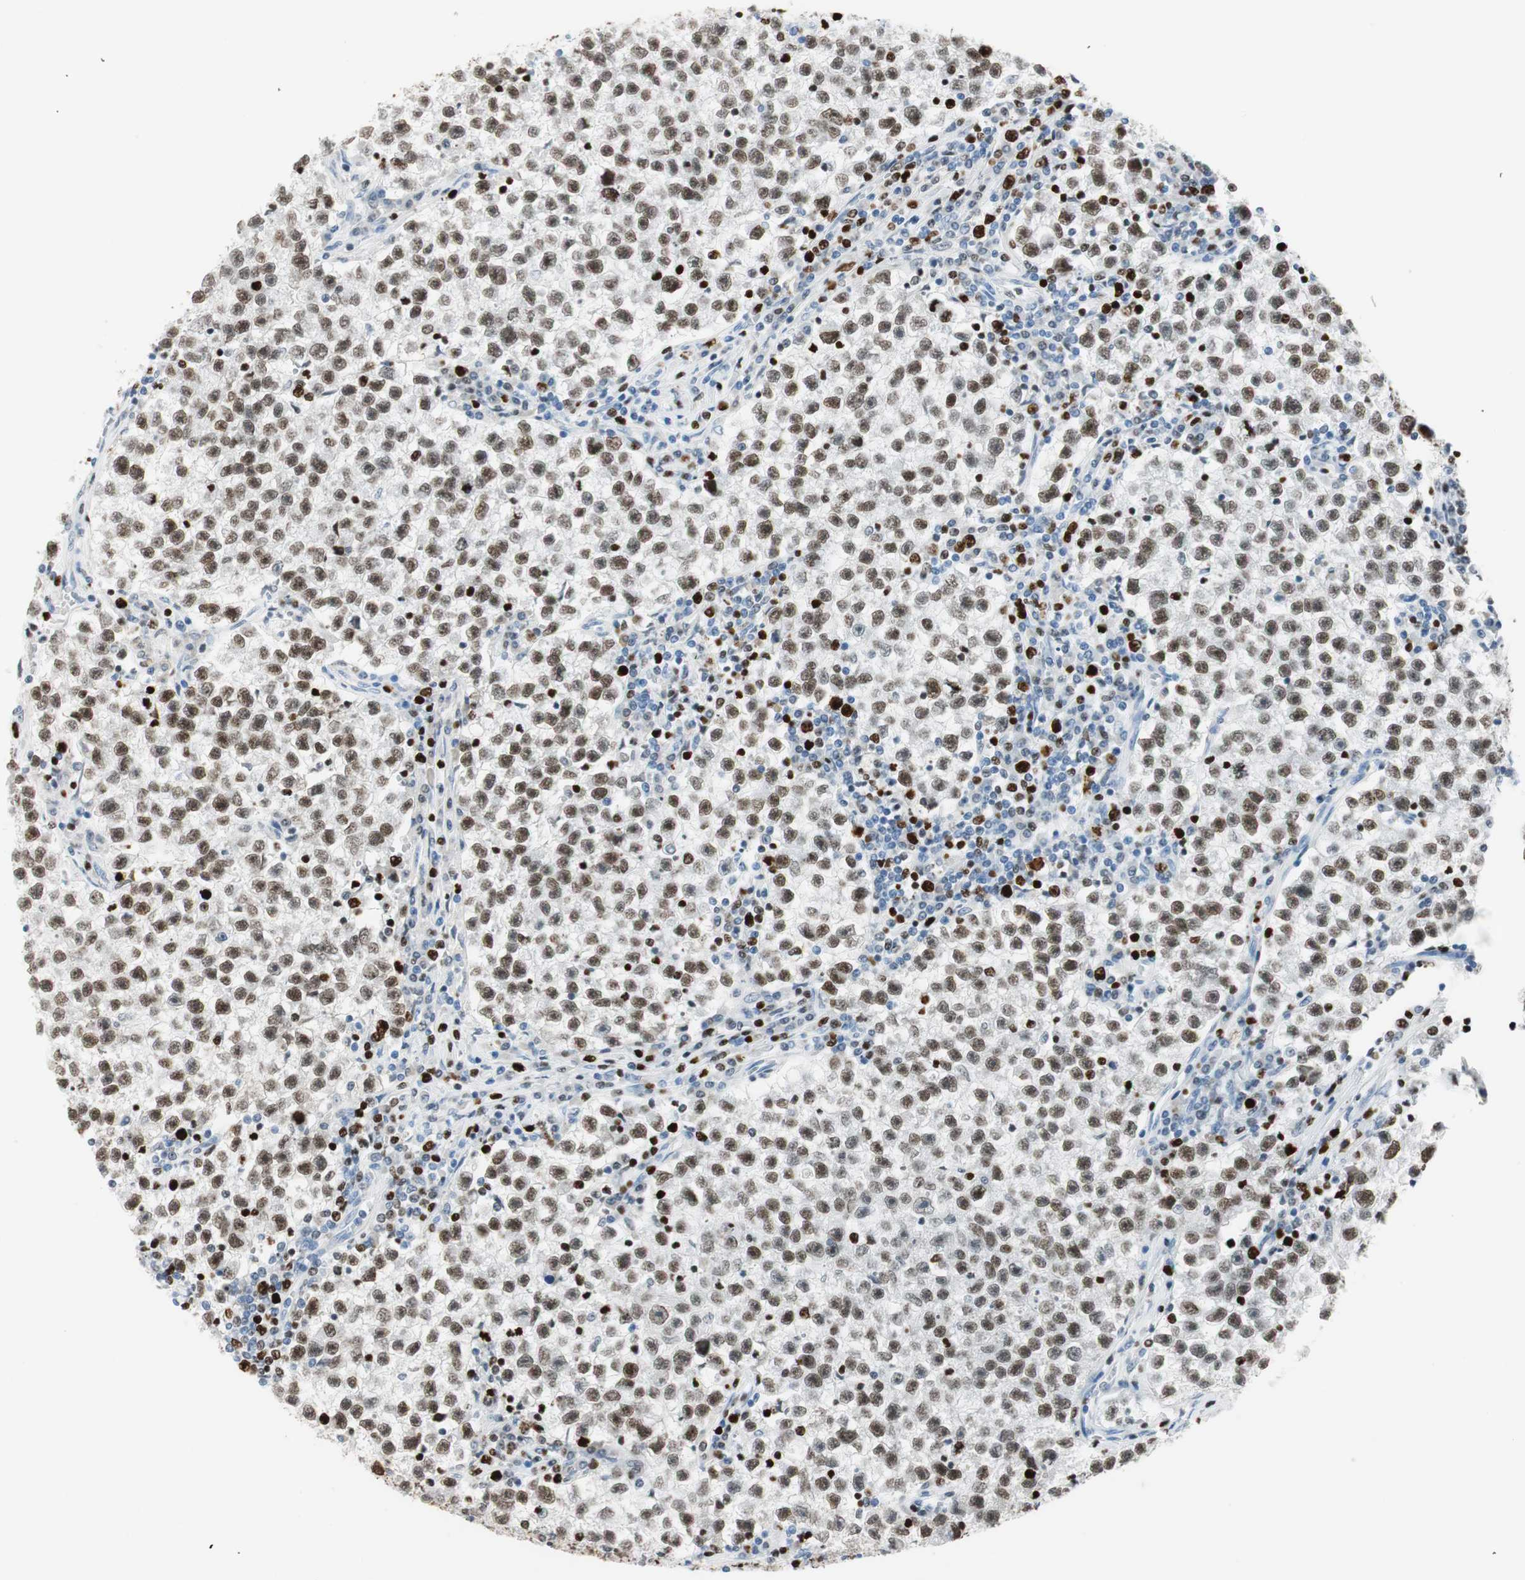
{"staining": {"intensity": "moderate", "quantity": ">75%", "location": "nuclear"}, "tissue": "testis cancer", "cell_type": "Tumor cells", "image_type": "cancer", "snomed": [{"axis": "morphology", "description": "Seminoma, NOS"}, {"axis": "topography", "description": "Testis"}], "caption": "Immunohistochemical staining of testis cancer (seminoma) shows medium levels of moderate nuclear positivity in about >75% of tumor cells.", "gene": "EZH2", "patient": {"sex": "male", "age": 22}}